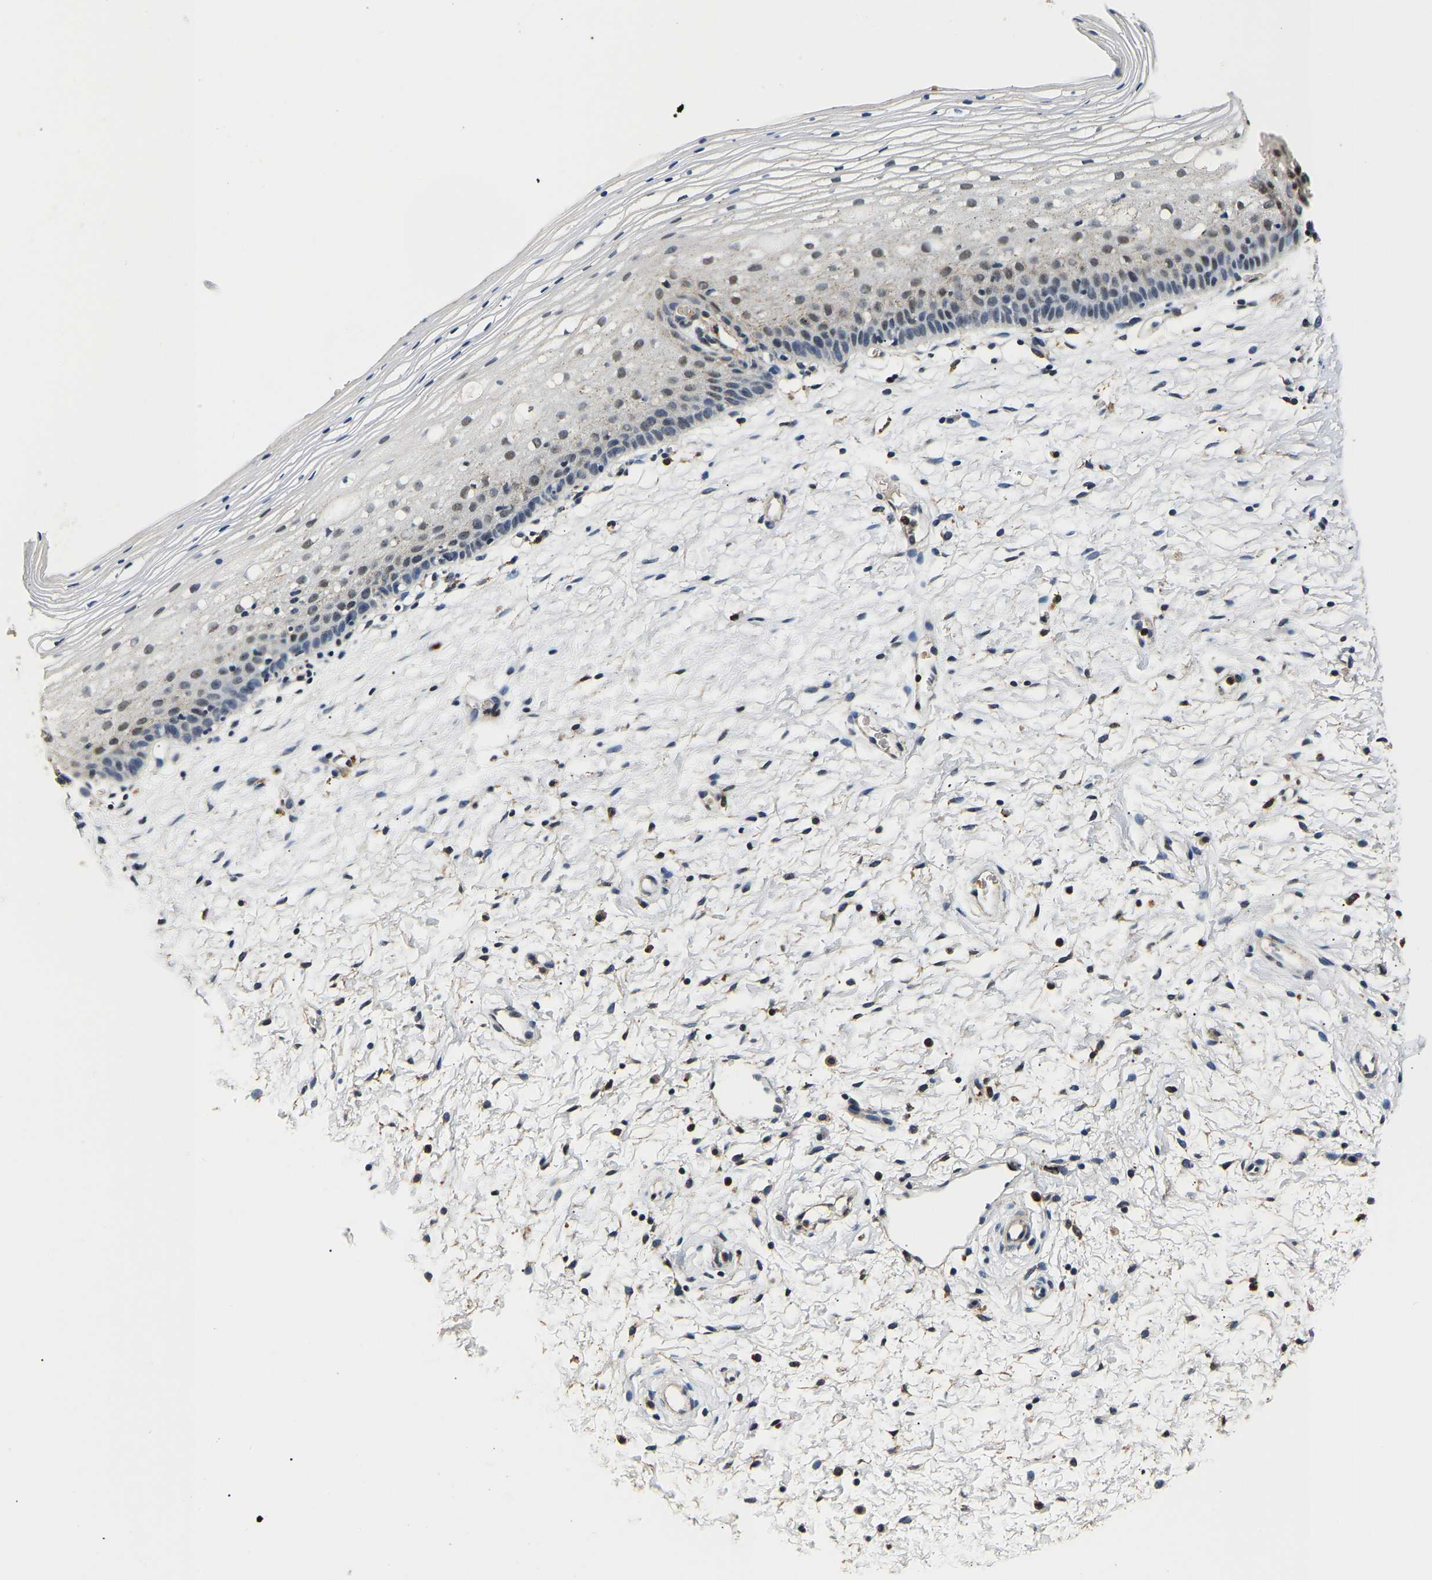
{"staining": {"intensity": "negative", "quantity": "none", "location": "none"}, "tissue": "cervix", "cell_type": "Glandular cells", "image_type": "normal", "snomed": [{"axis": "morphology", "description": "Normal tissue, NOS"}, {"axis": "topography", "description": "Cervix"}], "caption": "Immunohistochemical staining of unremarkable cervix exhibits no significant positivity in glandular cells.", "gene": "SMU1", "patient": {"sex": "female", "age": 72}}